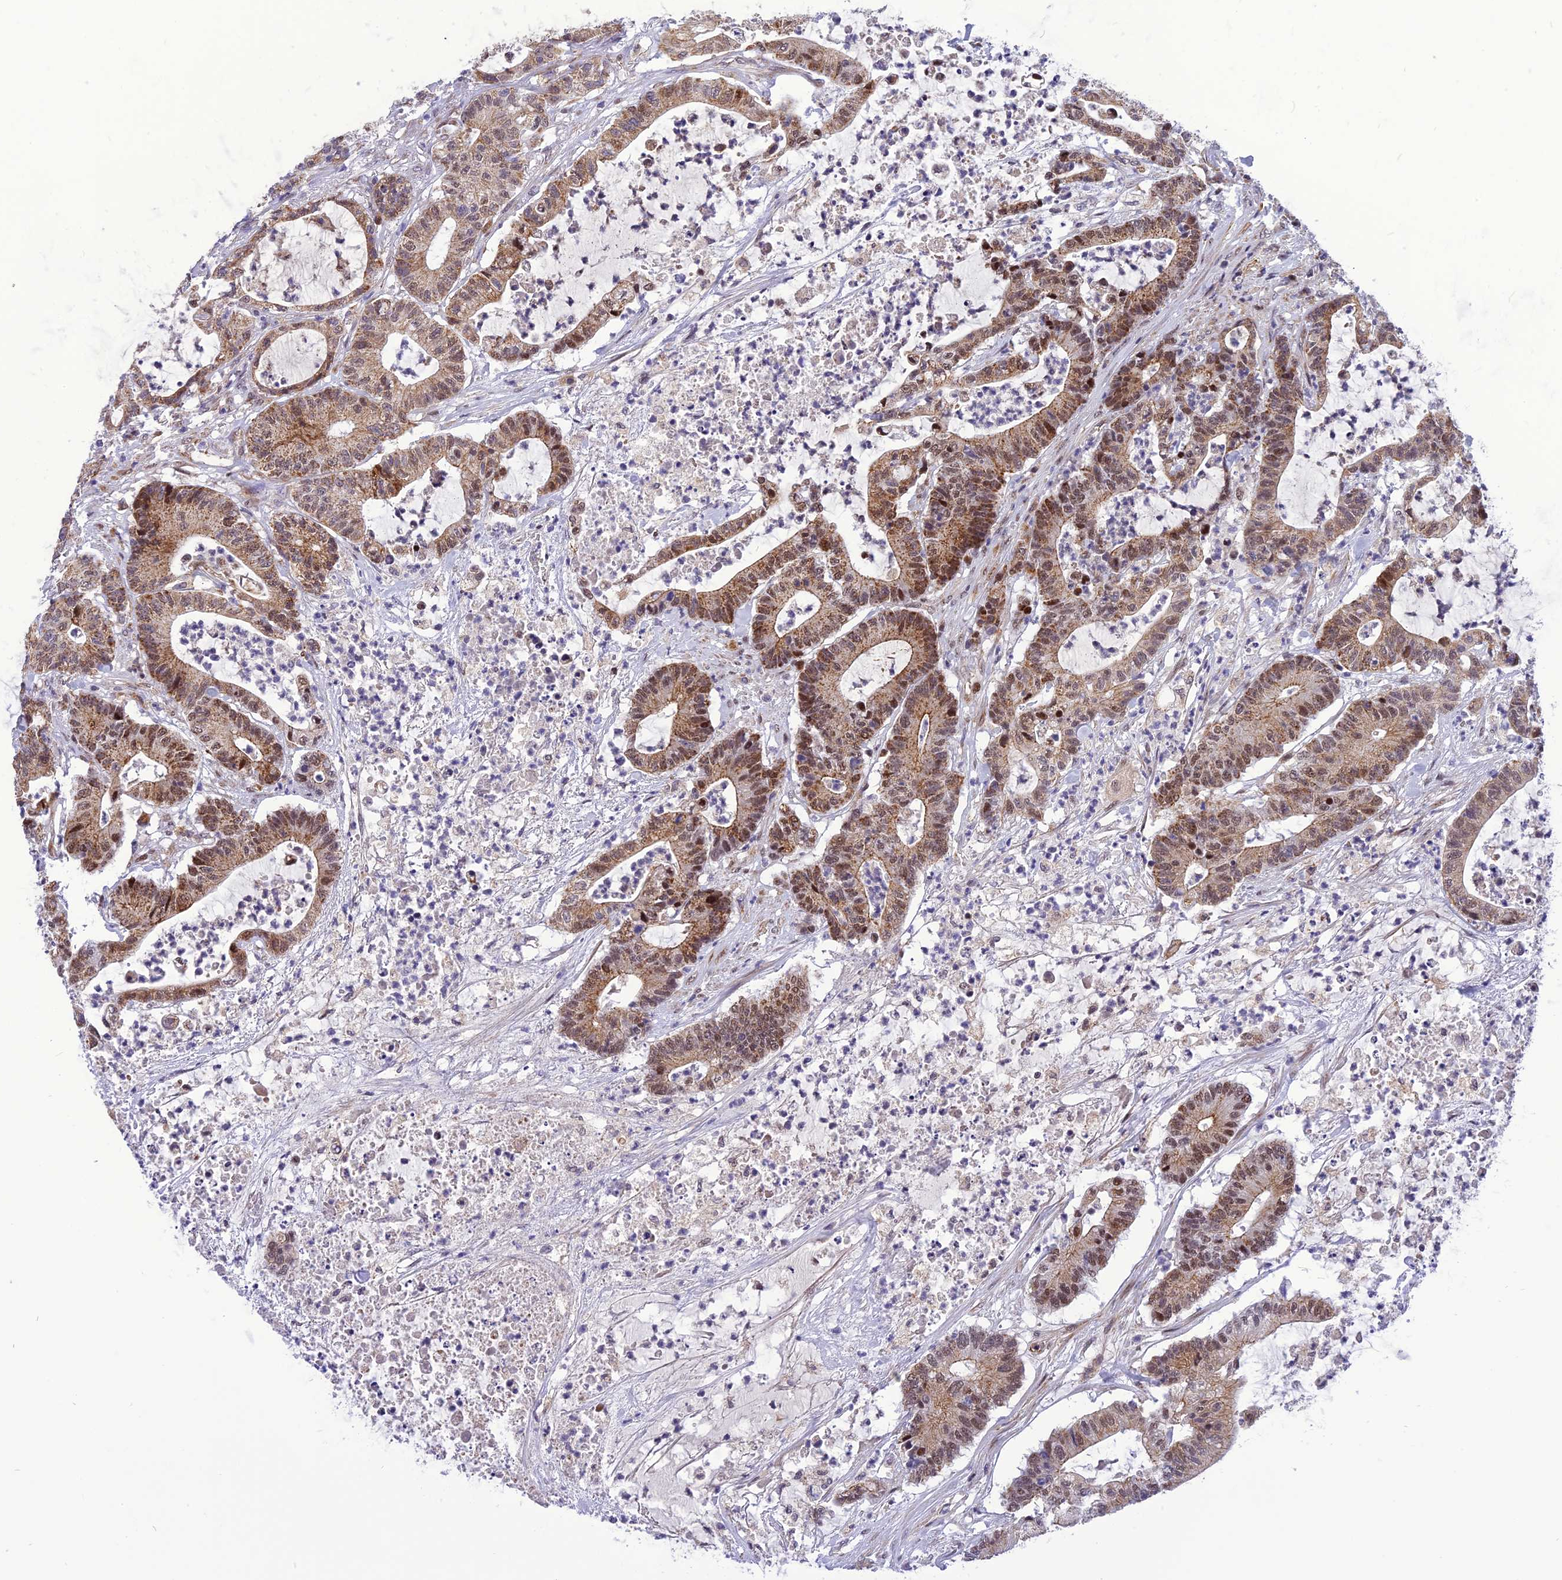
{"staining": {"intensity": "moderate", "quantity": "25%-75%", "location": "cytoplasmic/membranous"}, "tissue": "colorectal cancer", "cell_type": "Tumor cells", "image_type": "cancer", "snomed": [{"axis": "morphology", "description": "Adenocarcinoma, NOS"}, {"axis": "topography", "description": "Colon"}], "caption": "Immunohistochemistry image of colorectal cancer stained for a protein (brown), which demonstrates medium levels of moderate cytoplasmic/membranous expression in approximately 25%-75% of tumor cells.", "gene": "CMC1", "patient": {"sex": "female", "age": 84}}